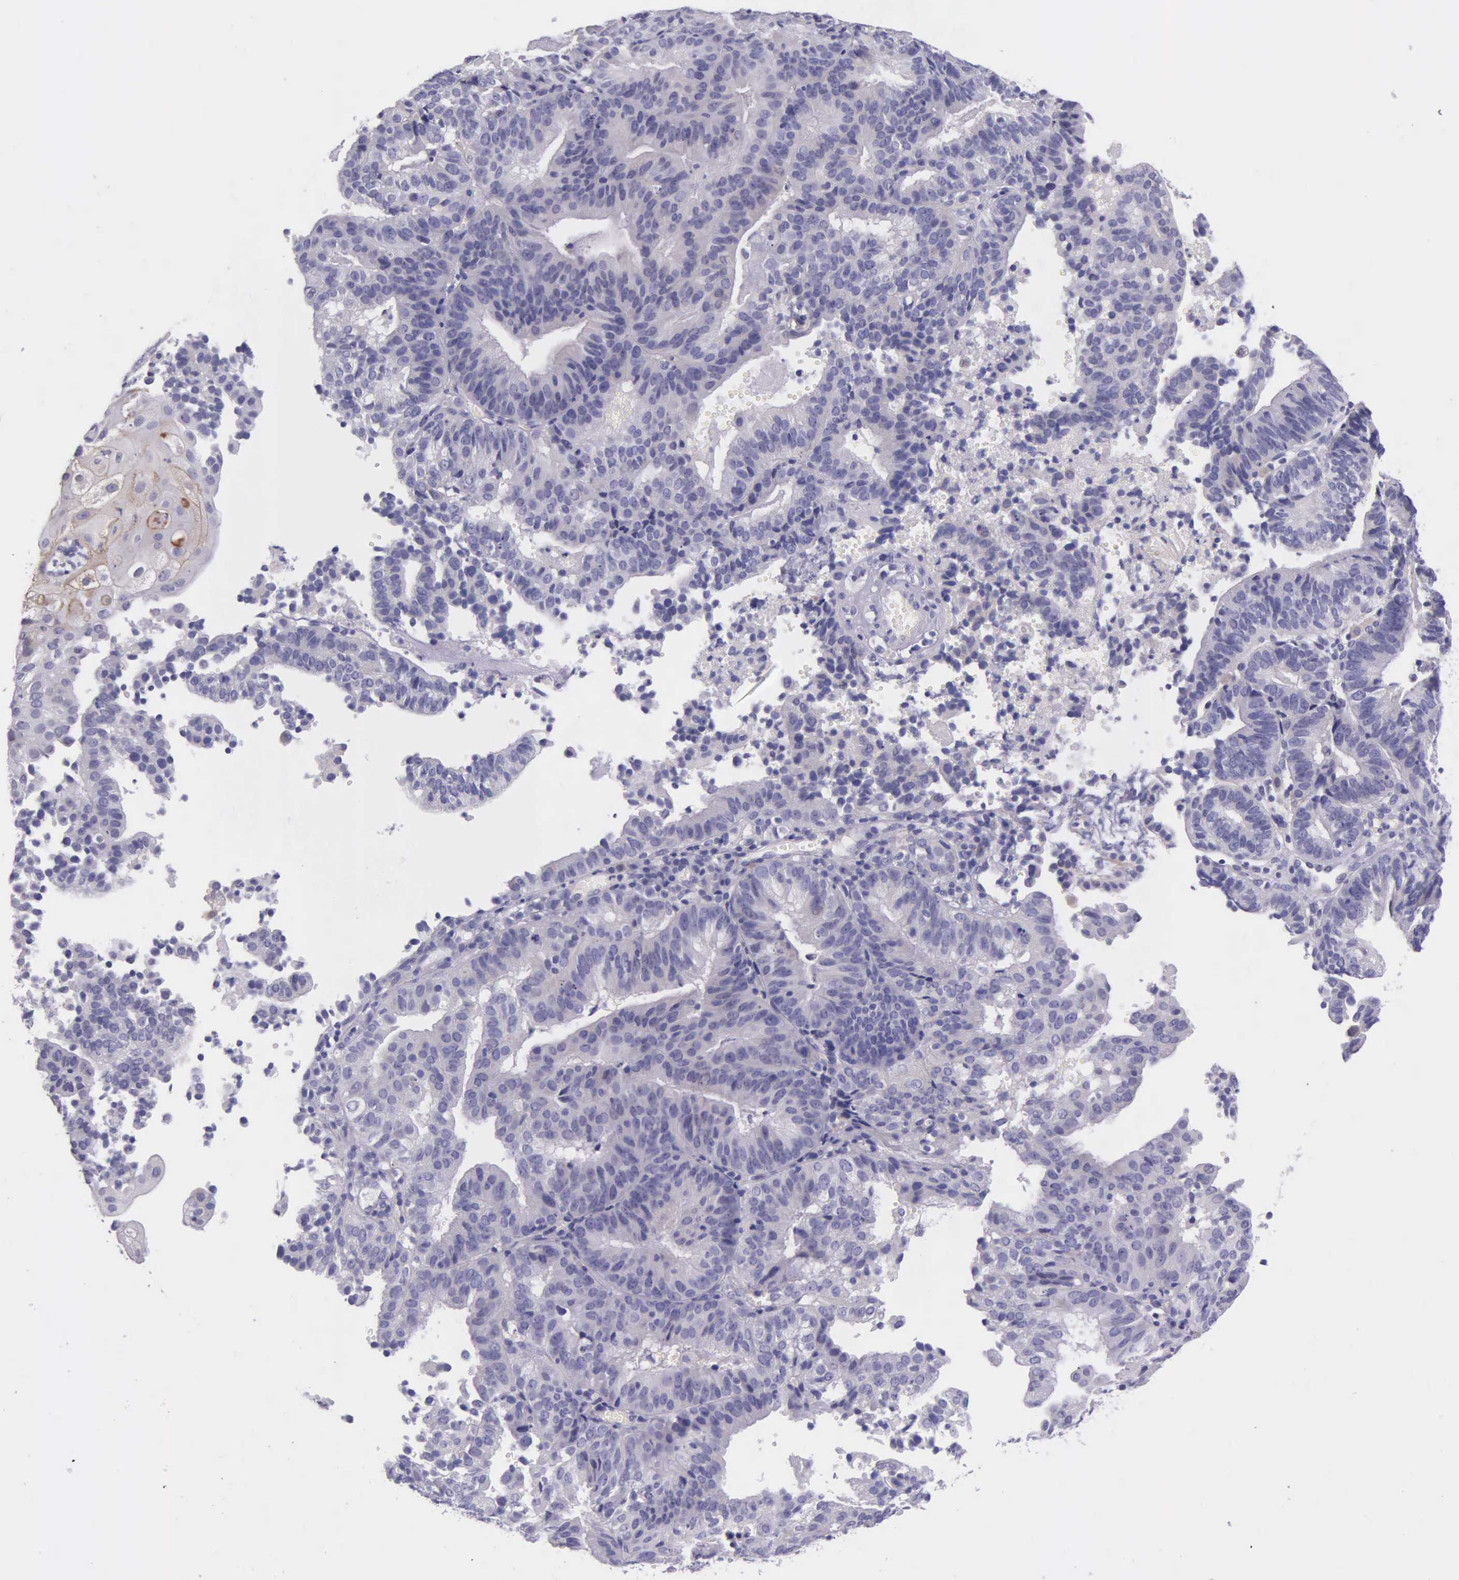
{"staining": {"intensity": "negative", "quantity": "none", "location": "none"}, "tissue": "cervical cancer", "cell_type": "Tumor cells", "image_type": "cancer", "snomed": [{"axis": "morphology", "description": "Adenocarcinoma, NOS"}, {"axis": "topography", "description": "Cervix"}], "caption": "IHC histopathology image of cervical cancer (adenocarcinoma) stained for a protein (brown), which exhibits no staining in tumor cells.", "gene": "THSD7A", "patient": {"sex": "female", "age": 60}}